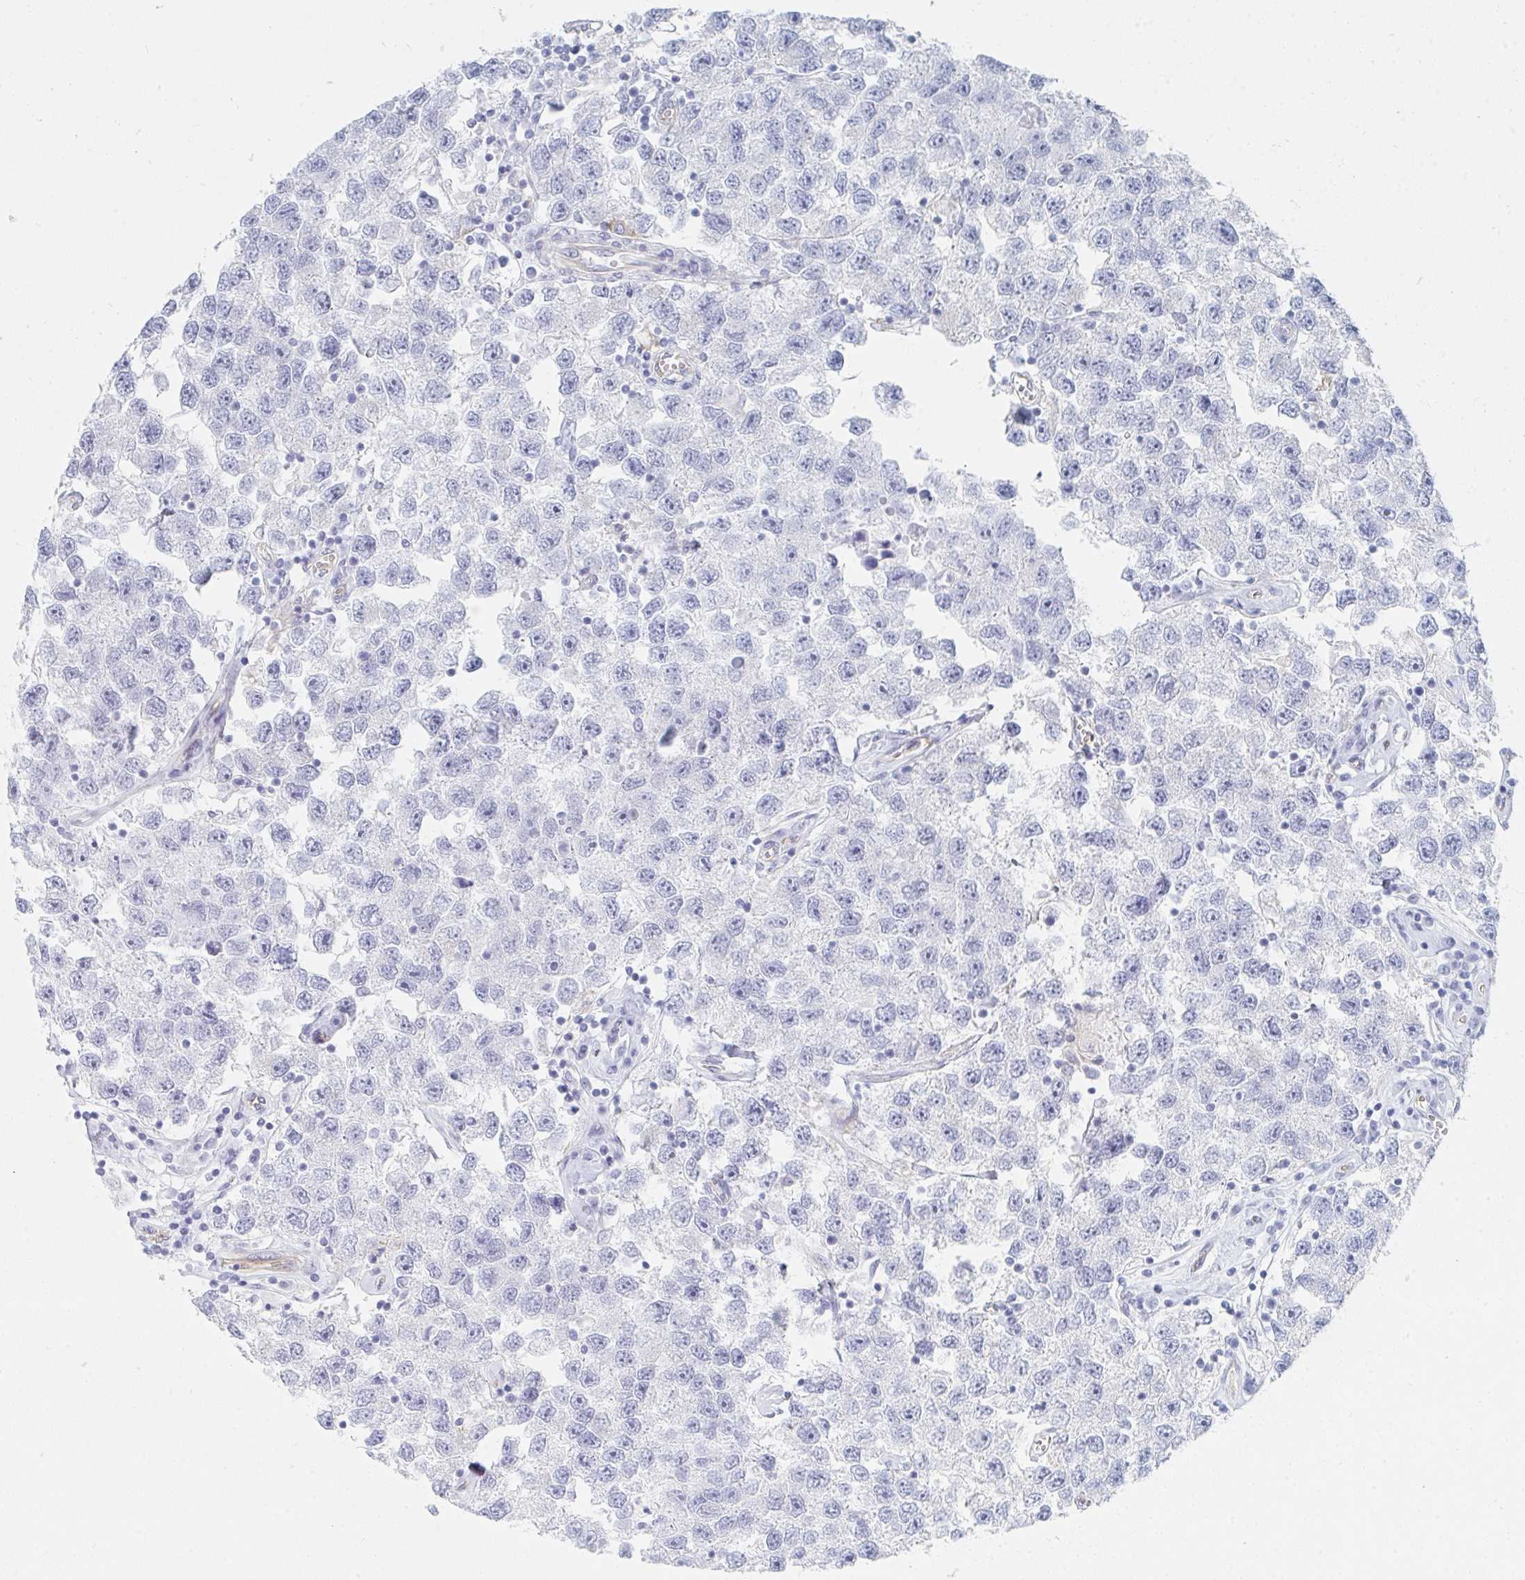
{"staining": {"intensity": "negative", "quantity": "none", "location": "none"}, "tissue": "testis cancer", "cell_type": "Tumor cells", "image_type": "cancer", "snomed": [{"axis": "morphology", "description": "Seminoma, NOS"}, {"axis": "topography", "description": "Testis"}], "caption": "Human testis cancer (seminoma) stained for a protein using immunohistochemistry reveals no positivity in tumor cells.", "gene": "DAB2", "patient": {"sex": "male", "age": 26}}